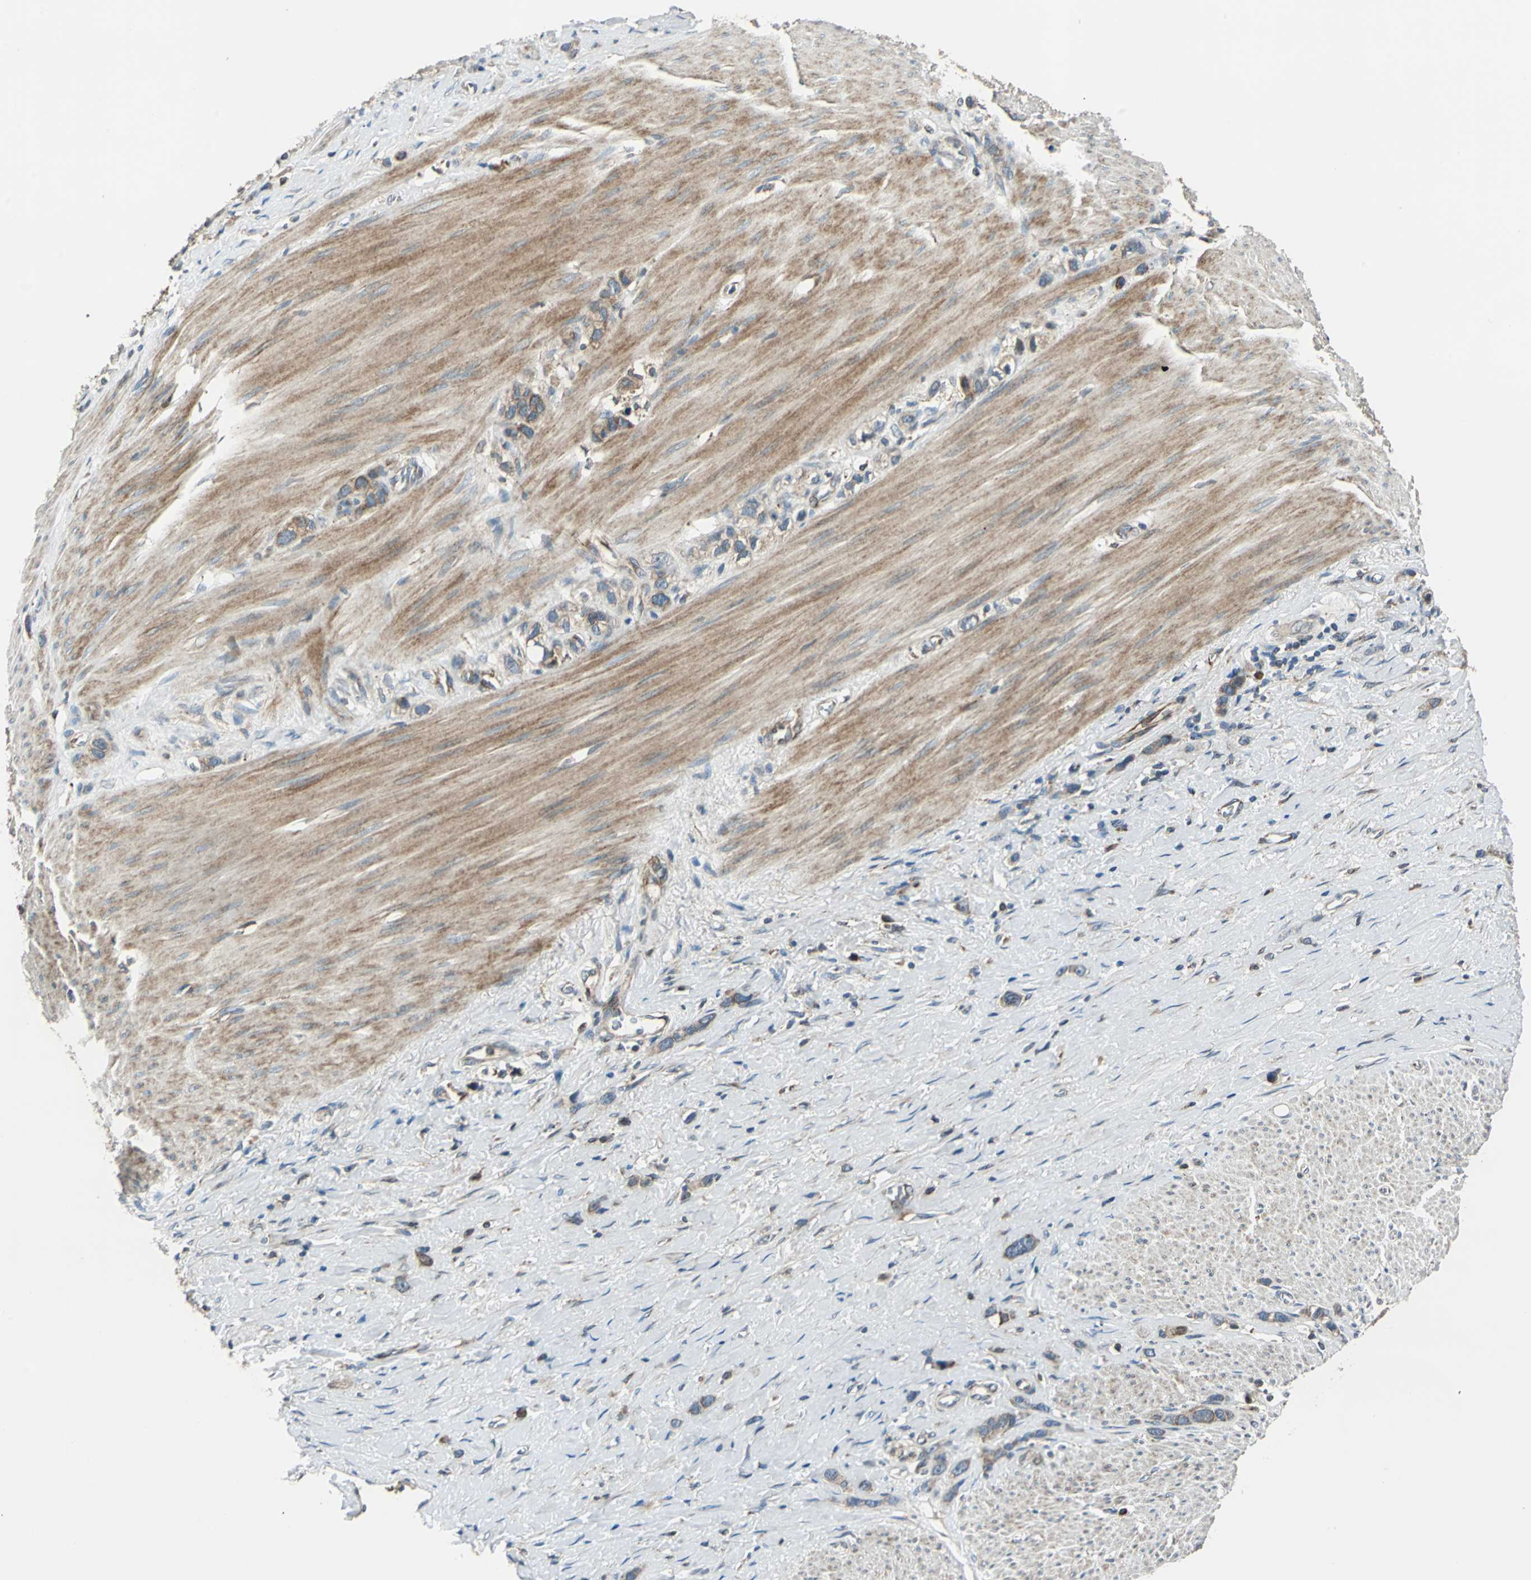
{"staining": {"intensity": "moderate", "quantity": "25%-75%", "location": "cytoplasmic/membranous"}, "tissue": "stomach cancer", "cell_type": "Tumor cells", "image_type": "cancer", "snomed": [{"axis": "morphology", "description": "Normal tissue, NOS"}, {"axis": "morphology", "description": "Adenocarcinoma, NOS"}, {"axis": "morphology", "description": "Adenocarcinoma, High grade"}, {"axis": "topography", "description": "Stomach, upper"}, {"axis": "topography", "description": "Stomach"}], "caption": "IHC image of neoplastic tissue: stomach cancer (adenocarcinoma) stained using immunohistochemistry demonstrates medium levels of moderate protein expression localized specifically in the cytoplasmic/membranous of tumor cells, appearing as a cytoplasmic/membranous brown color.", "gene": "HTATIP2", "patient": {"sex": "female", "age": 65}}